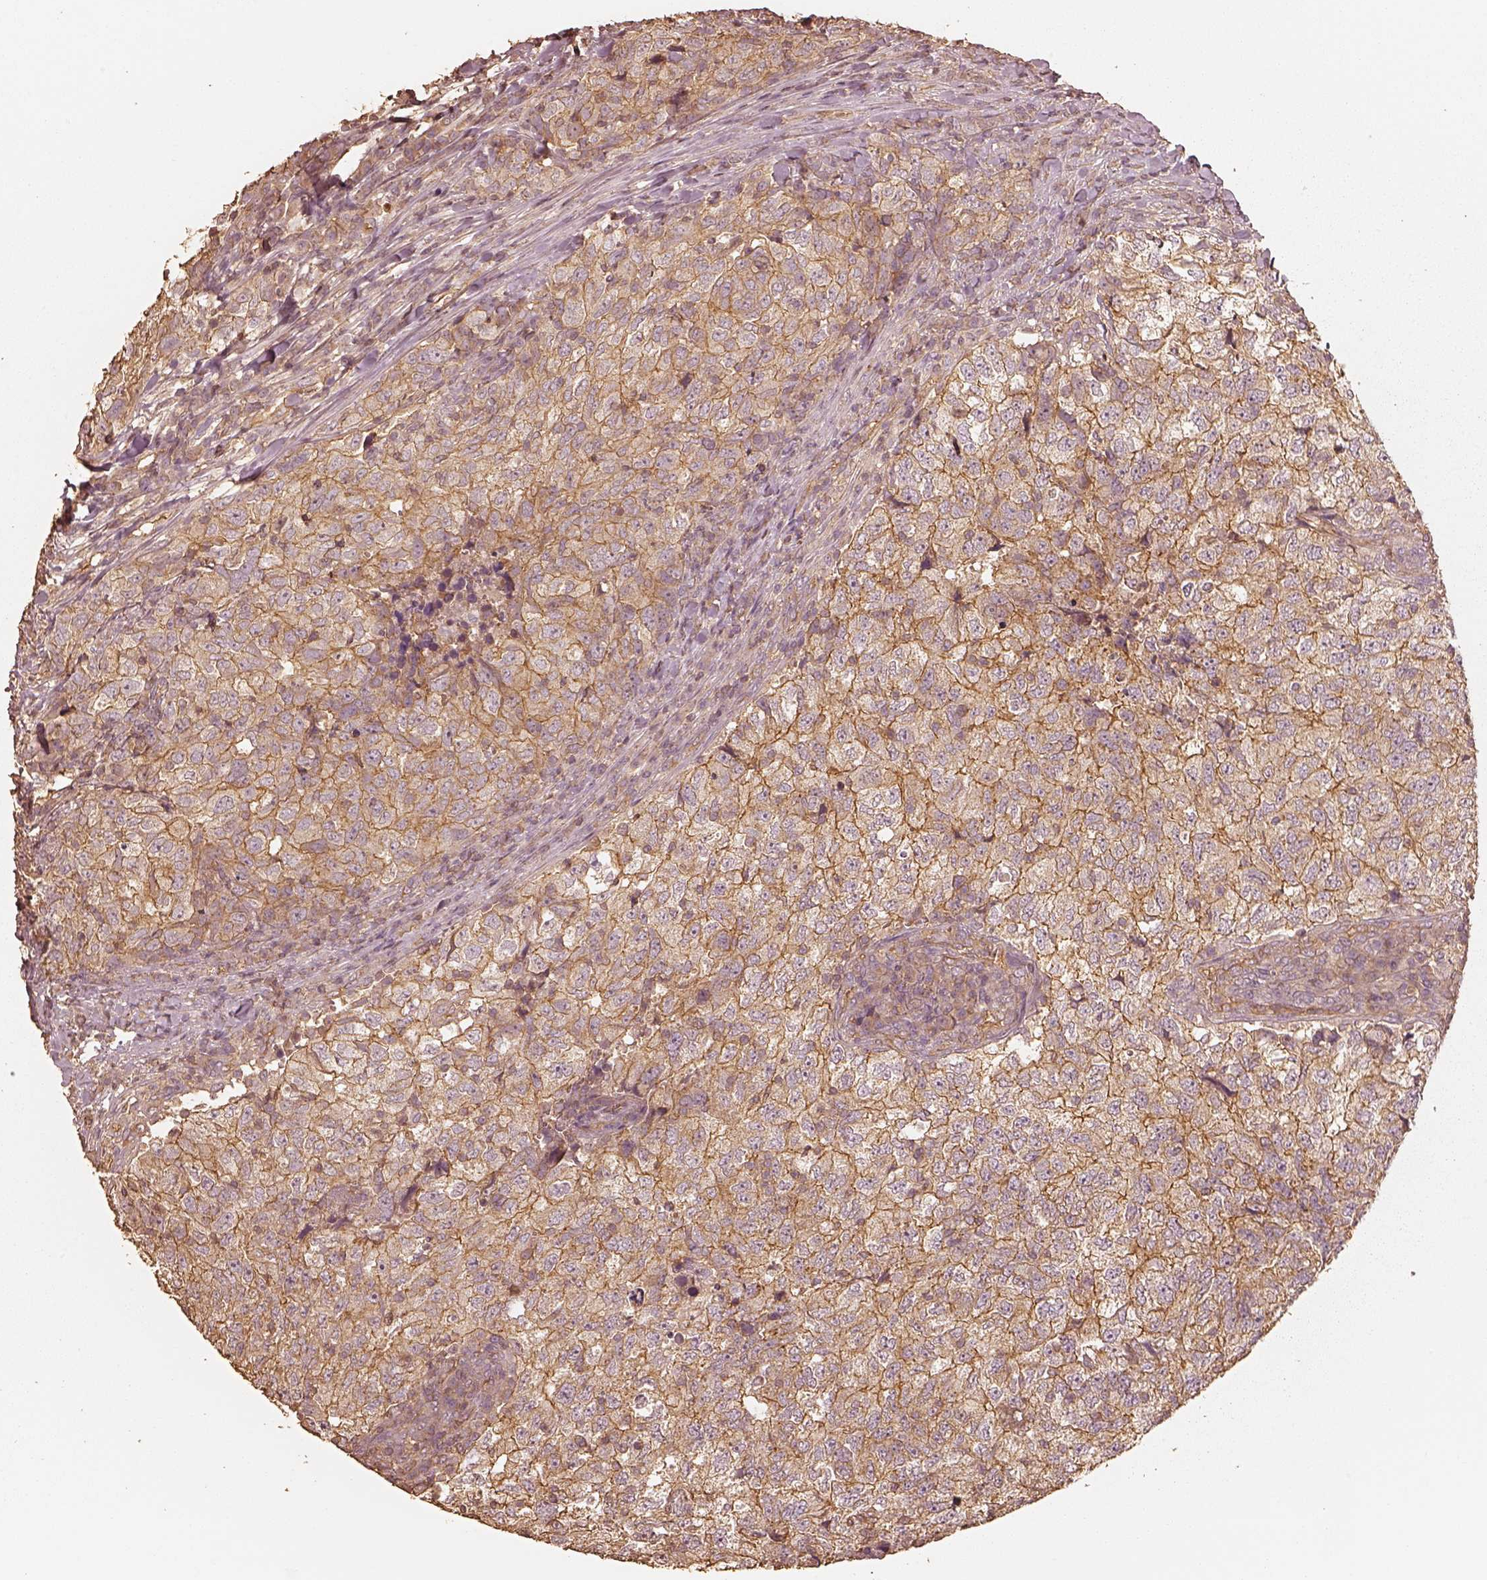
{"staining": {"intensity": "strong", "quantity": "25%-75%", "location": "cytoplasmic/membranous"}, "tissue": "breast cancer", "cell_type": "Tumor cells", "image_type": "cancer", "snomed": [{"axis": "morphology", "description": "Duct carcinoma"}, {"axis": "topography", "description": "Breast"}], "caption": "There is high levels of strong cytoplasmic/membranous positivity in tumor cells of breast cancer, as demonstrated by immunohistochemical staining (brown color).", "gene": "WDR7", "patient": {"sex": "female", "age": 30}}